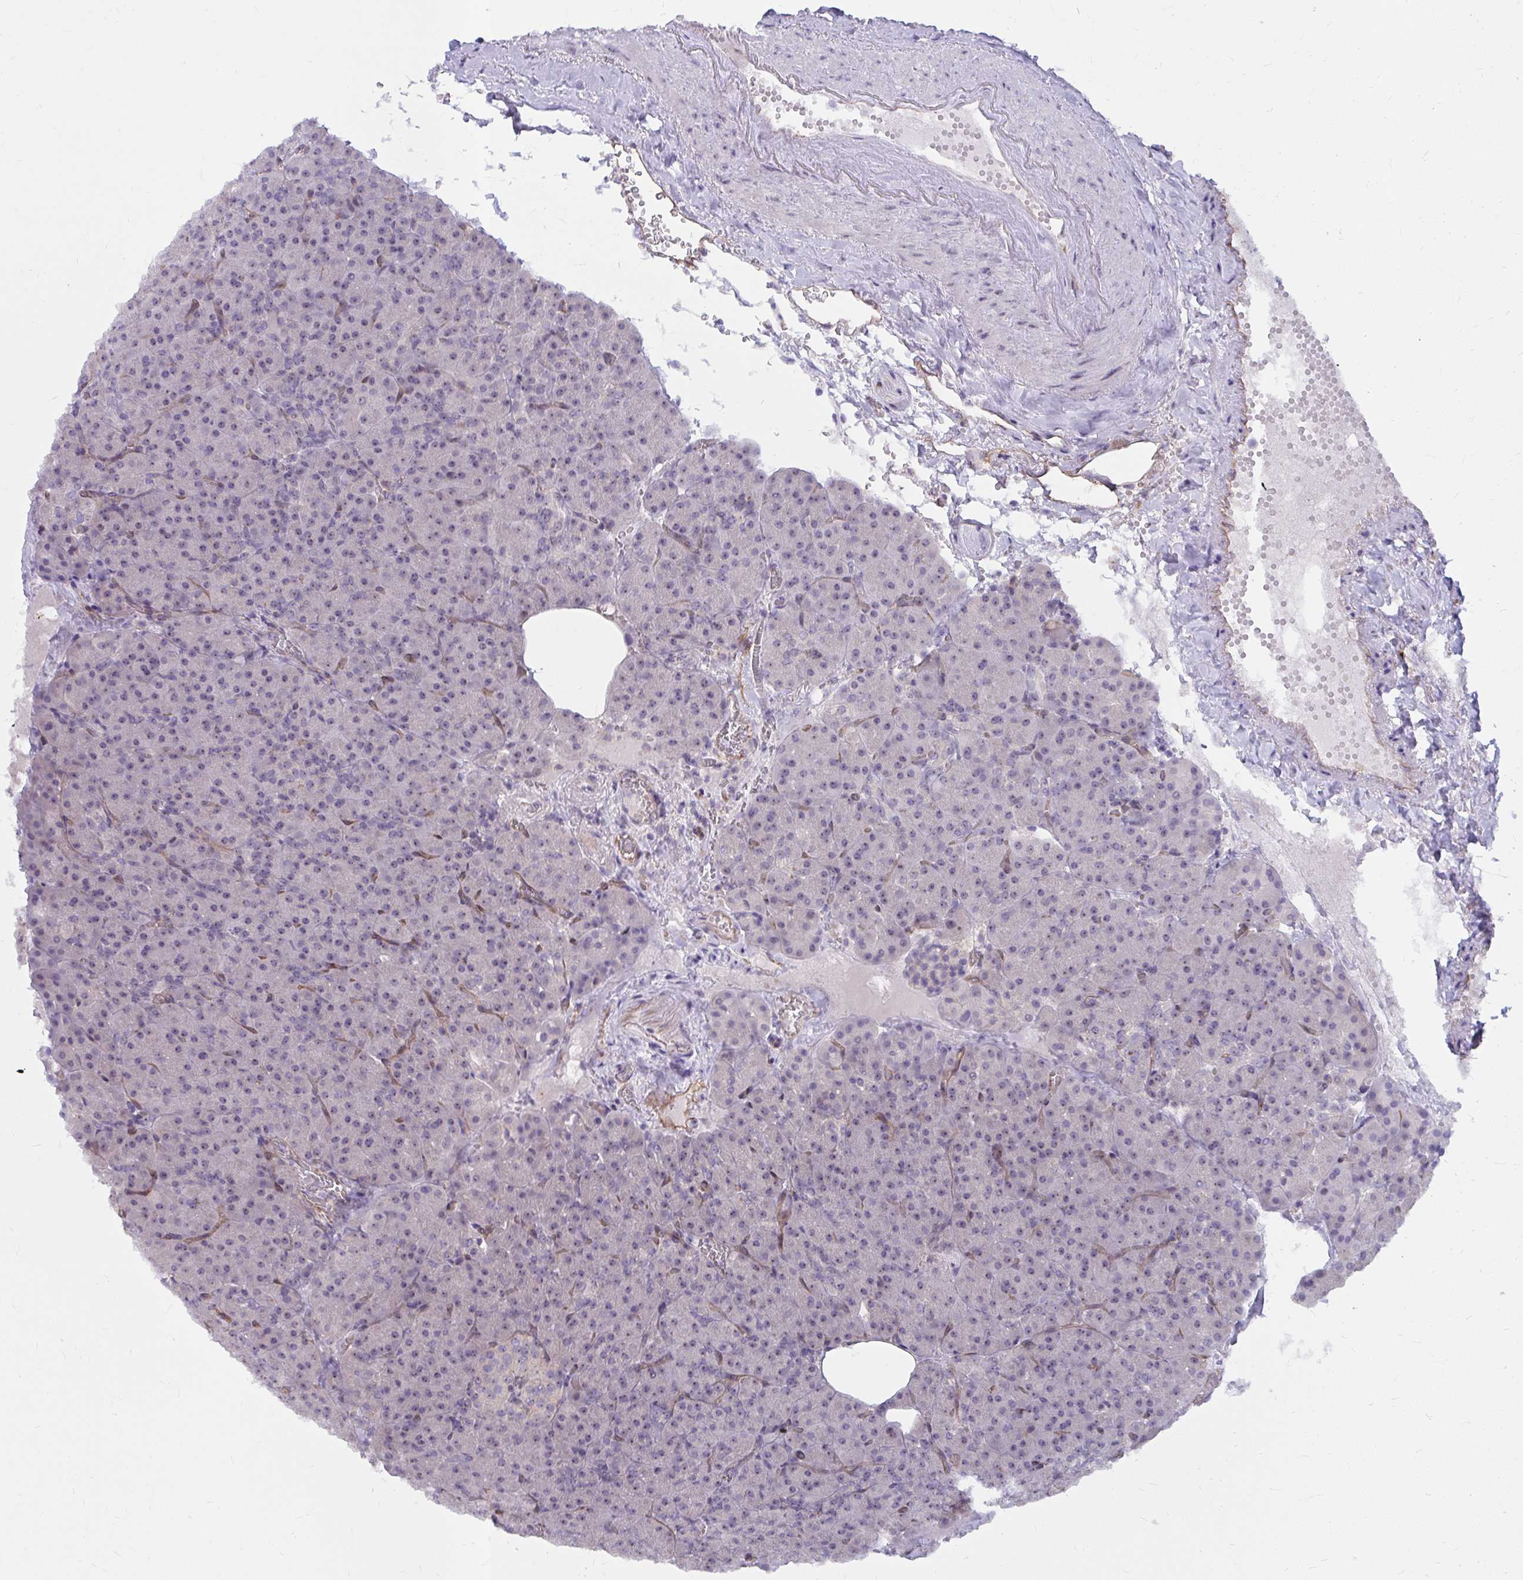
{"staining": {"intensity": "weak", "quantity": "25%-75%", "location": "nuclear"}, "tissue": "pancreas", "cell_type": "Exocrine glandular cells", "image_type": "normal", "snomed": [{"axis": "morphology", "description": "Normal tissue, NOS"}, {"axis": "topography", "description": "Pancreas"}], "caption": "This photomicrograph exhibits IHC staining of normal human pancreas, with low weak nuclear positivity in approximately 25%-75% of exocrine glandular cells.", "gene": "MUS81", "patient": {"sex": "female", "age": 74}}